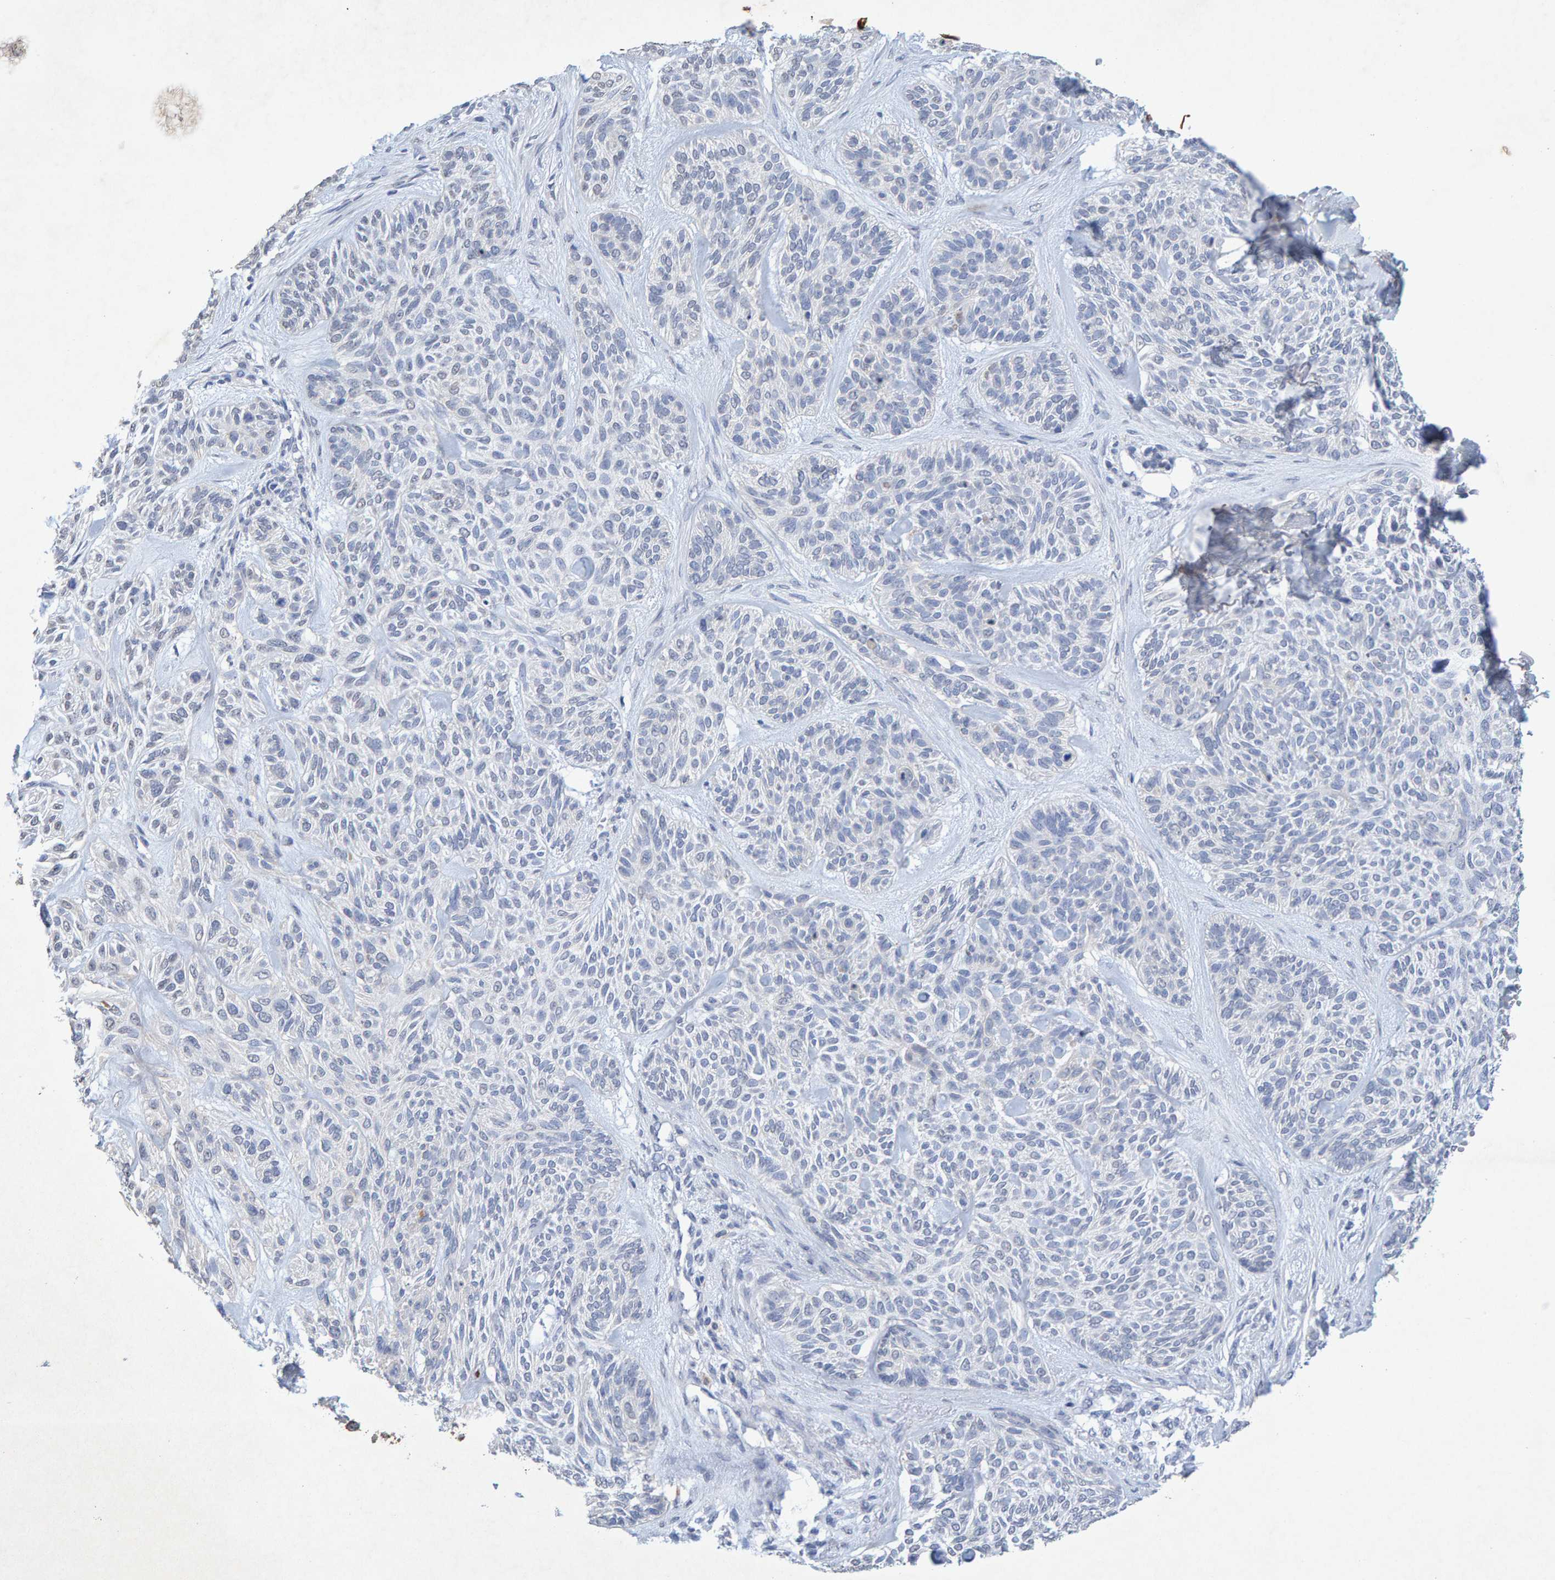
{"staining": {"intensity": "negative", "quantity": "none", "location": "none"}, "tissue": "skin cancer", "cell_type": "Tumor cells", "image_type": "cancer", "snomed": [{"axis": "morphology", "description": "Basal cell carcinoma"}, {"axis": "topography", "description": "Skin"}], "caption": "This is a histopathology image of immunohistochemistry staining of skin cancer (basal cell carcinoma), which shows no positivity in tumor cells.", "gene": "CTH", "patient": {"sex": "male", "age": 55}}